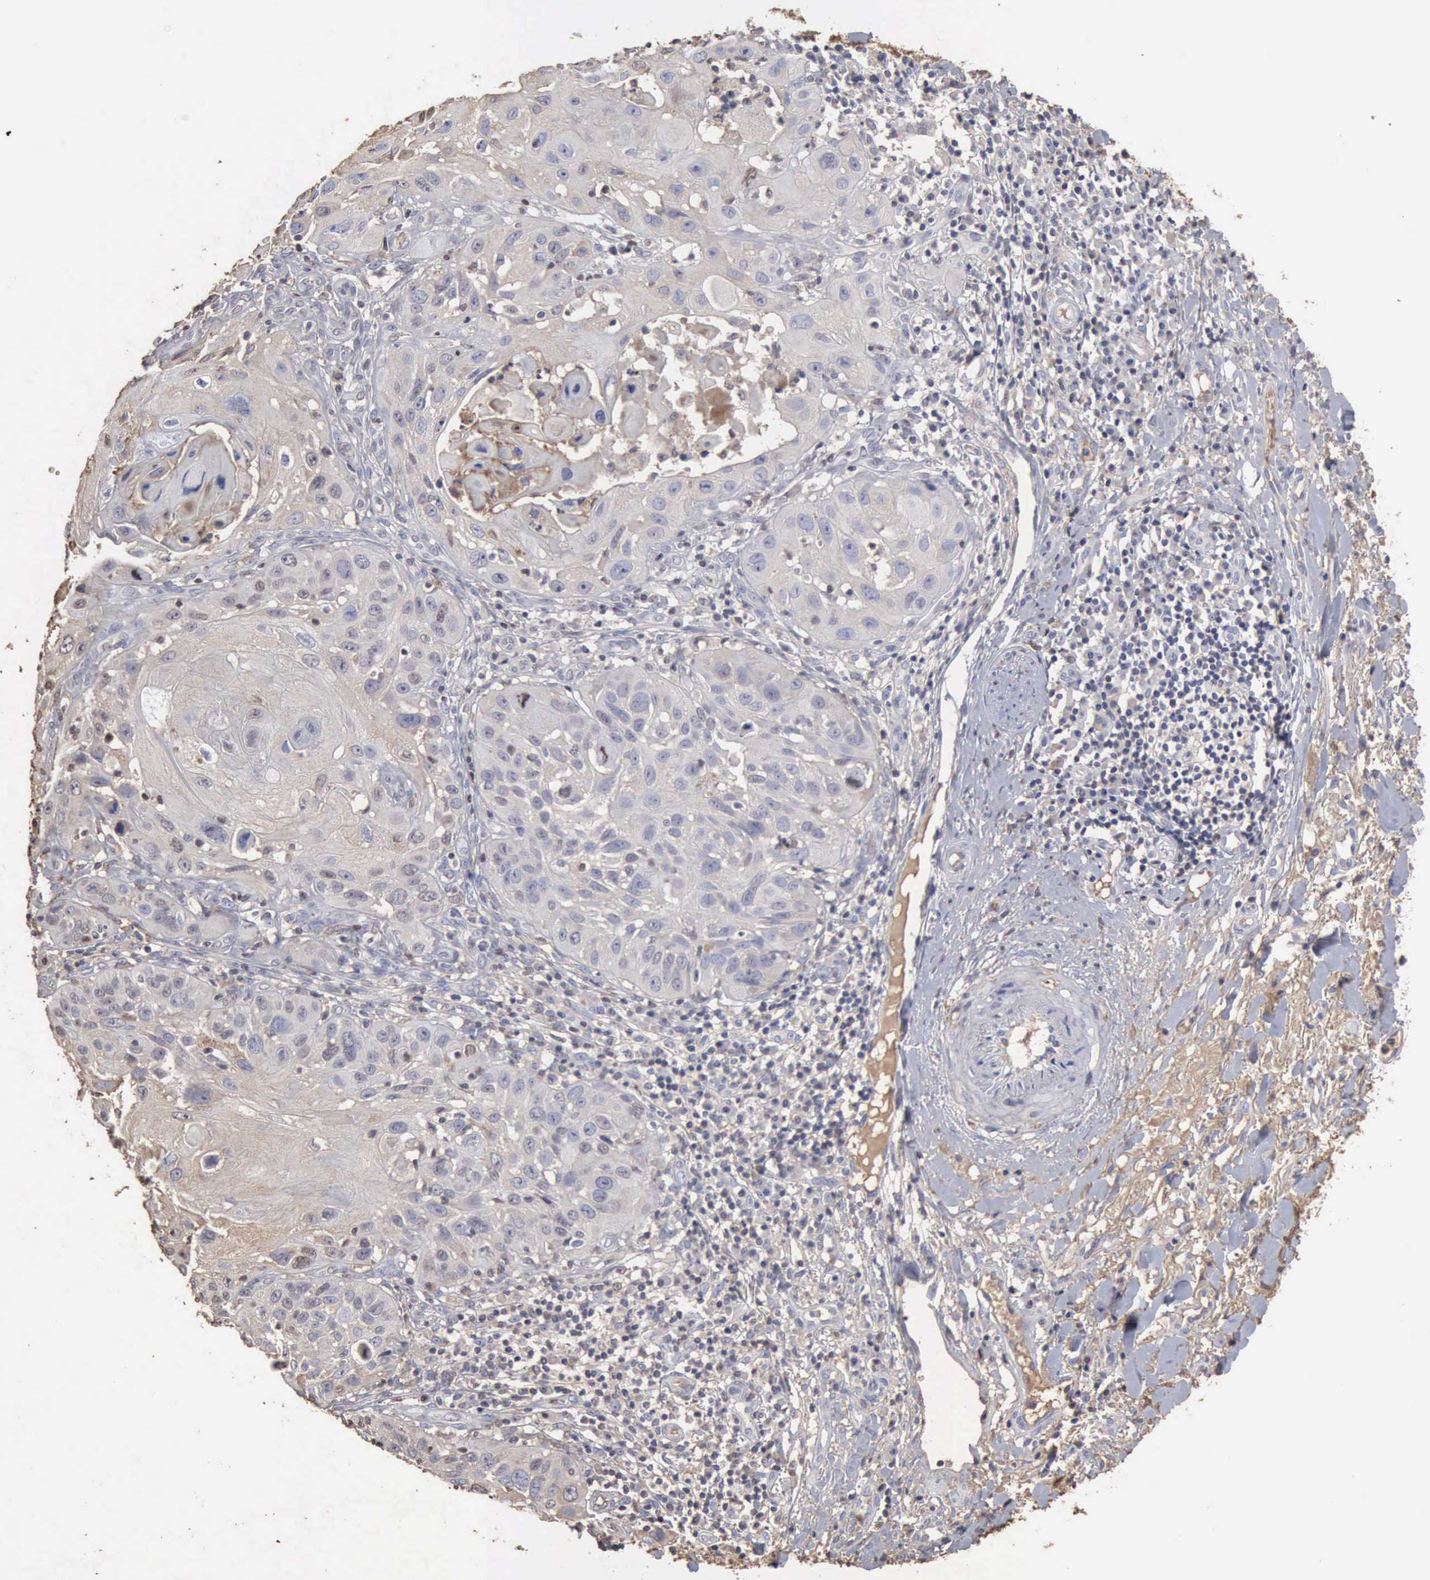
{"staining": {"intensity": "negative", "quantity": "none", "location": "none"}, "tissue": "skin cancer", "cell_type": "Tumor cells", "image_type": "cancer", "snomed": [{"axis": "morphology", "description": "Squamous cell carcinoma, NOS"}, {"axis": "topography", "description": "Skin"}], "caption": "Tumor cells are negative for protein expression in human skin cancer.", "gene": "SERPINA1", "patient": {"sex": "female", "age": 89}}